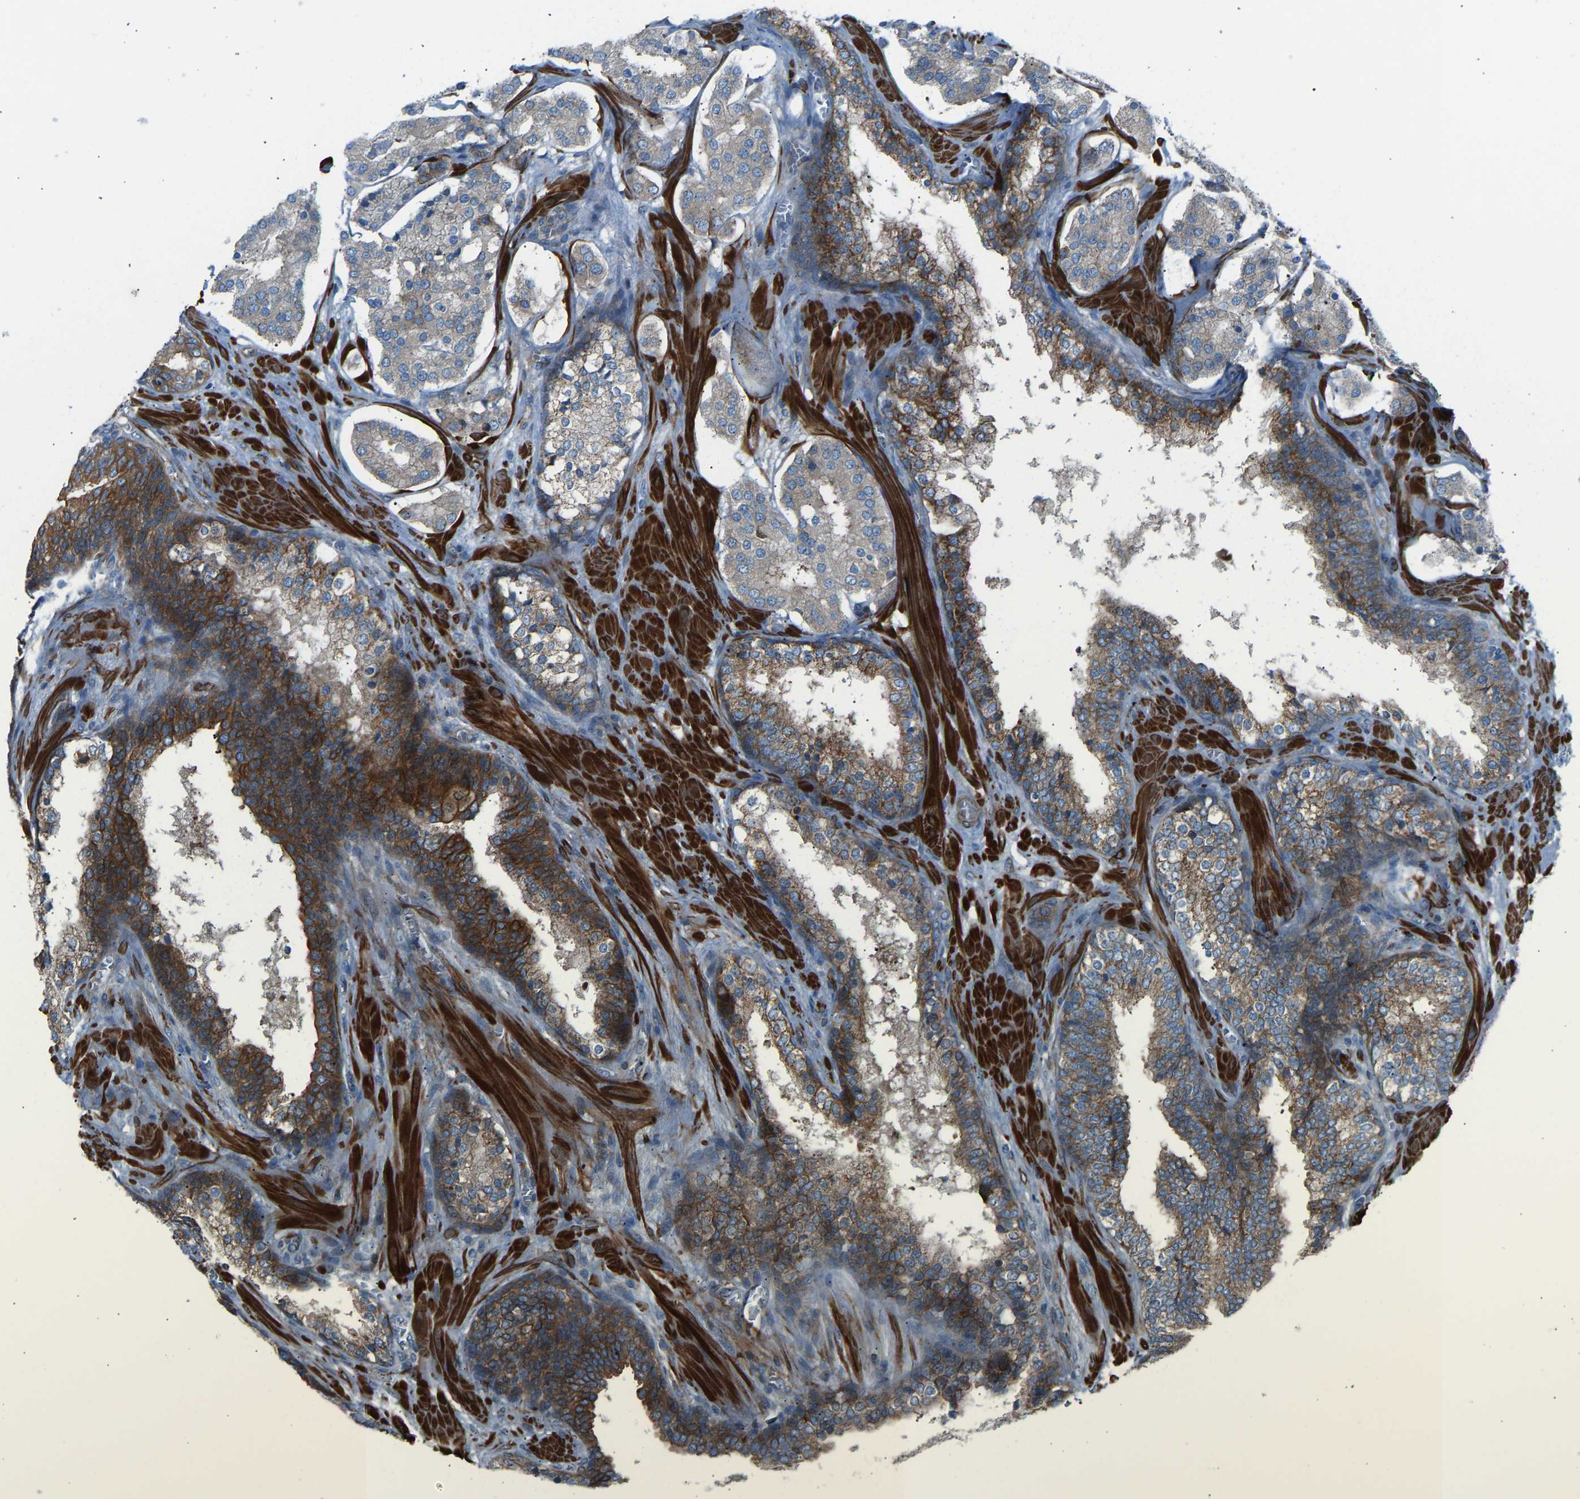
{"staining": {"intensity": "moderate", "quantity": ">75%", "location": "cytoplasmic/membranous"}, "tissue": "prostate cancer", "cell_type": "Tumor cells", "image_type": "cancer", "snomed": [{"axis": "morphology", "description": "Adenocarcinoma, High grade"}, {"axis": "topography", "description": "Prostate"}], "caption": "Protein staining shows moderate cytoplasmic/membranous staining in about >75% of tumor cells in adenocarcinoma (high-grade) (prostate).", "gene": "VPS41", "patient": {"sex": "male", "age": 60}}